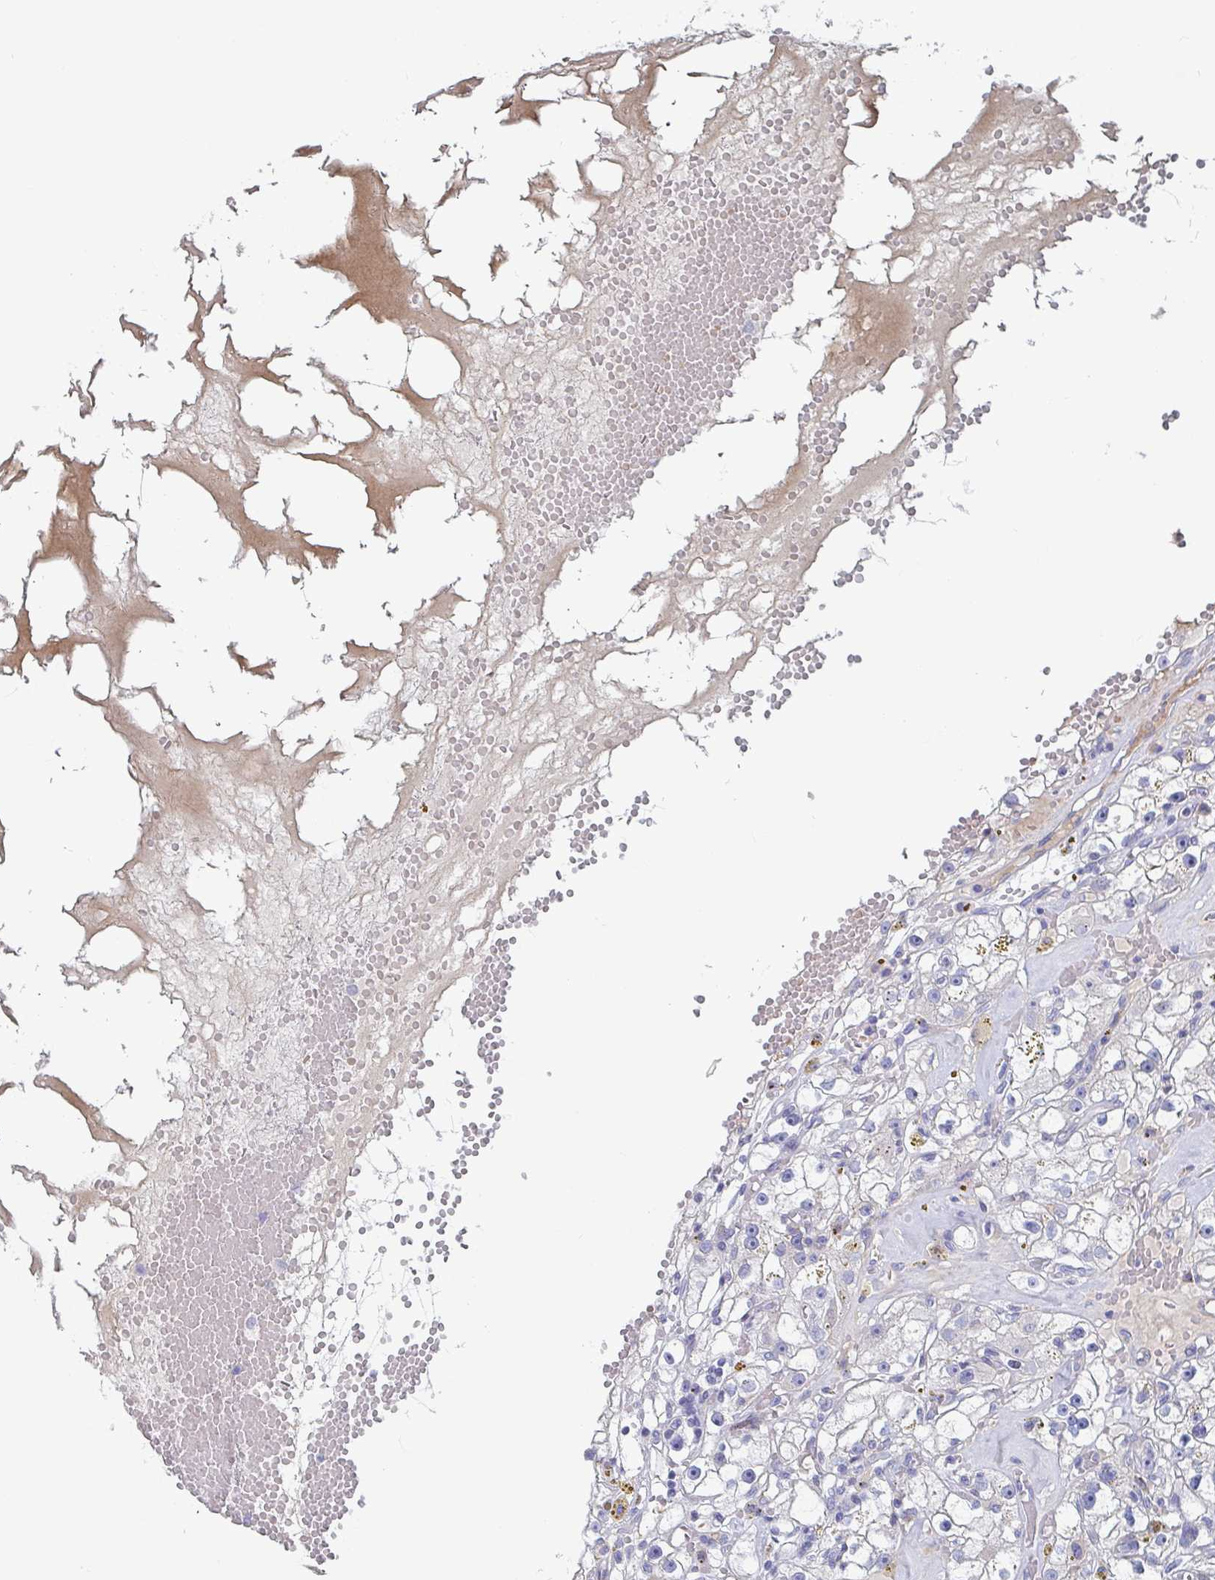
{"staining": {"intensity": "negative", "quantity": "none", "location": "none"}, "tissue": "renal cancer", "cell_type": "Tumor cells", "image_type": "cancer", "snomed": [{"axis": "morphology", "description": "Adenocarcinoma, NOS"}, {"axis": "topography", "description": "Kidney"}], "caption": "High power microscopy histopathology image of an immunohistochemistry histopathology image of renal adenocarcinoma, revealing no significant positivity in tumor cells.", "gene": "NT5C3B", "patient": {"sex": "male", "age": 56}}